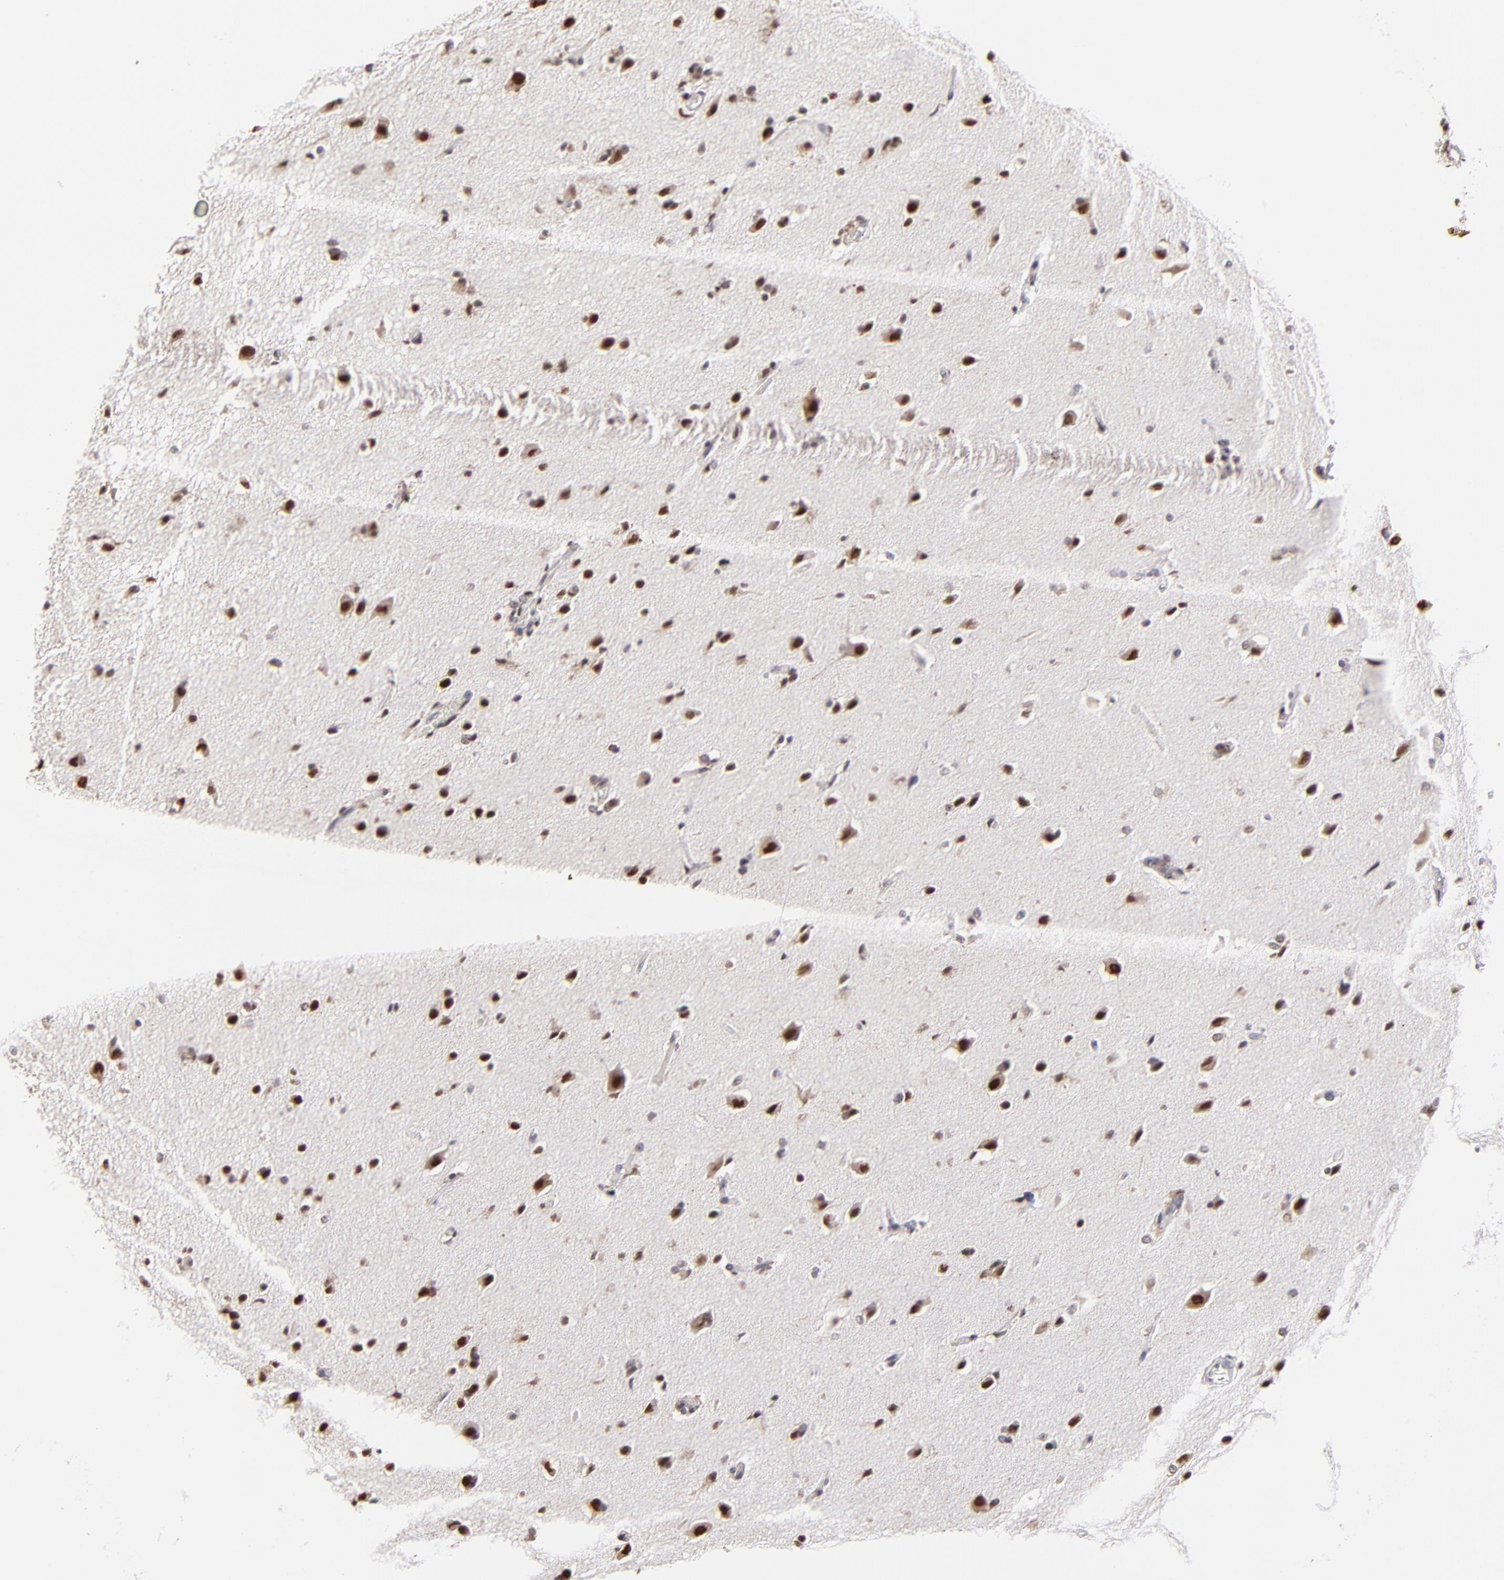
{"staining": {"intensity": "moderate", "quantity": ">75%", "location": "nuclear"}, "tissue": "glioma", "cell_type": "Tumor cells", "image_type": "cancer", "snomed": [{"axis": "morphology", "description": "Glioma, malignant, High grade"}, {"axis": "topography", "description": "Brain"}], "caption": "IHC (DAB) staining of human glioma demonstrates moderate nuclear protein positivity in approximately >75% of tumor cells.", "gene": "ZNF670", "patient": {"sex": "male", "age": 68}}